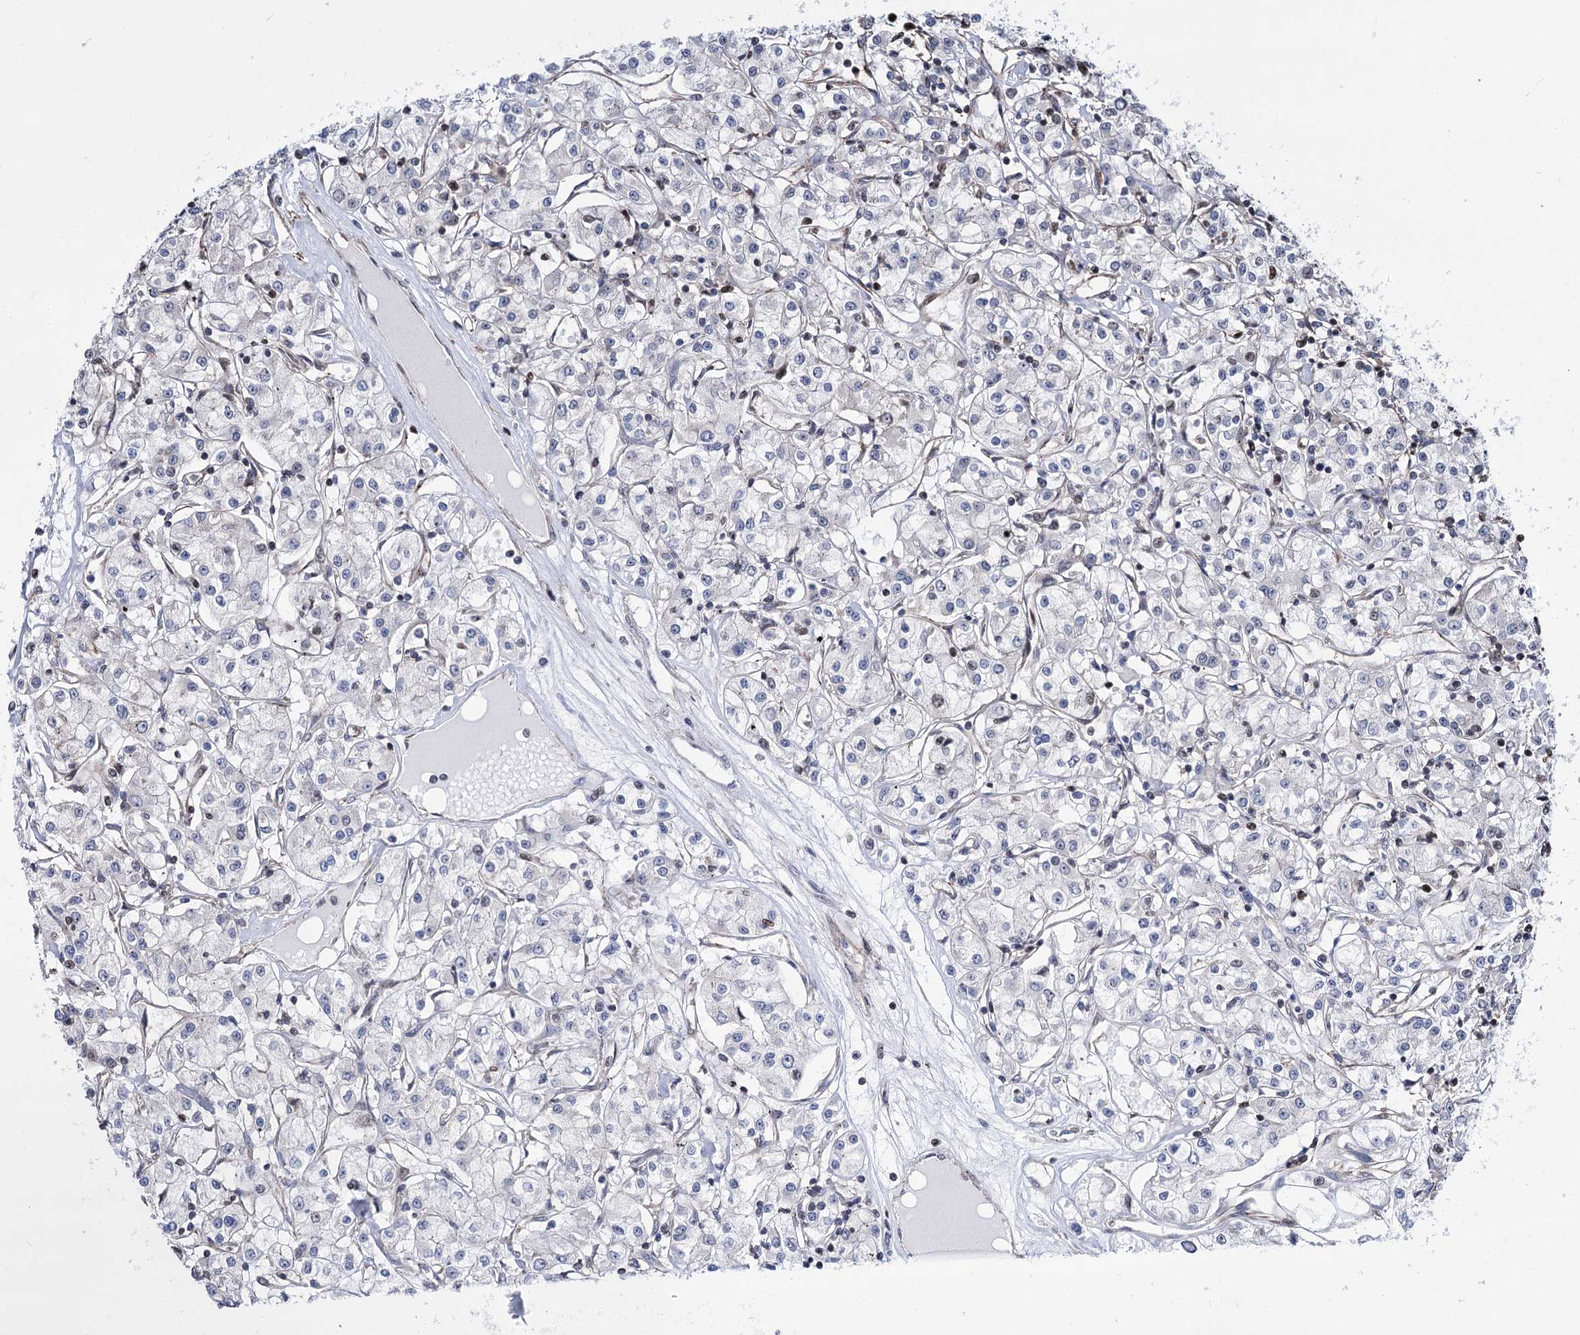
{"staining": {"intensity": "negative", "quantity": "none", "location": "none"}, "tissue": "renal cancer", "cell_type": "Tumor cells", "image_type": "cancer", "snomed": [{"axis": "morphology", "description": "Adenocarcinoma, NOS"}, {"axis": "topography", "description": "Kidney"}], "caption": "Protein analysis of renal cancer (adenocarcinoma) shows no significant positivity in tumor cells. The staining was performed using DAB to visualize the protein expression in brown, while the nuclei were stained in blue with hematoxylin (Magnification: 20x).", "gene": "CHMP7", "patient": {"sex": "female", "age": 59}}